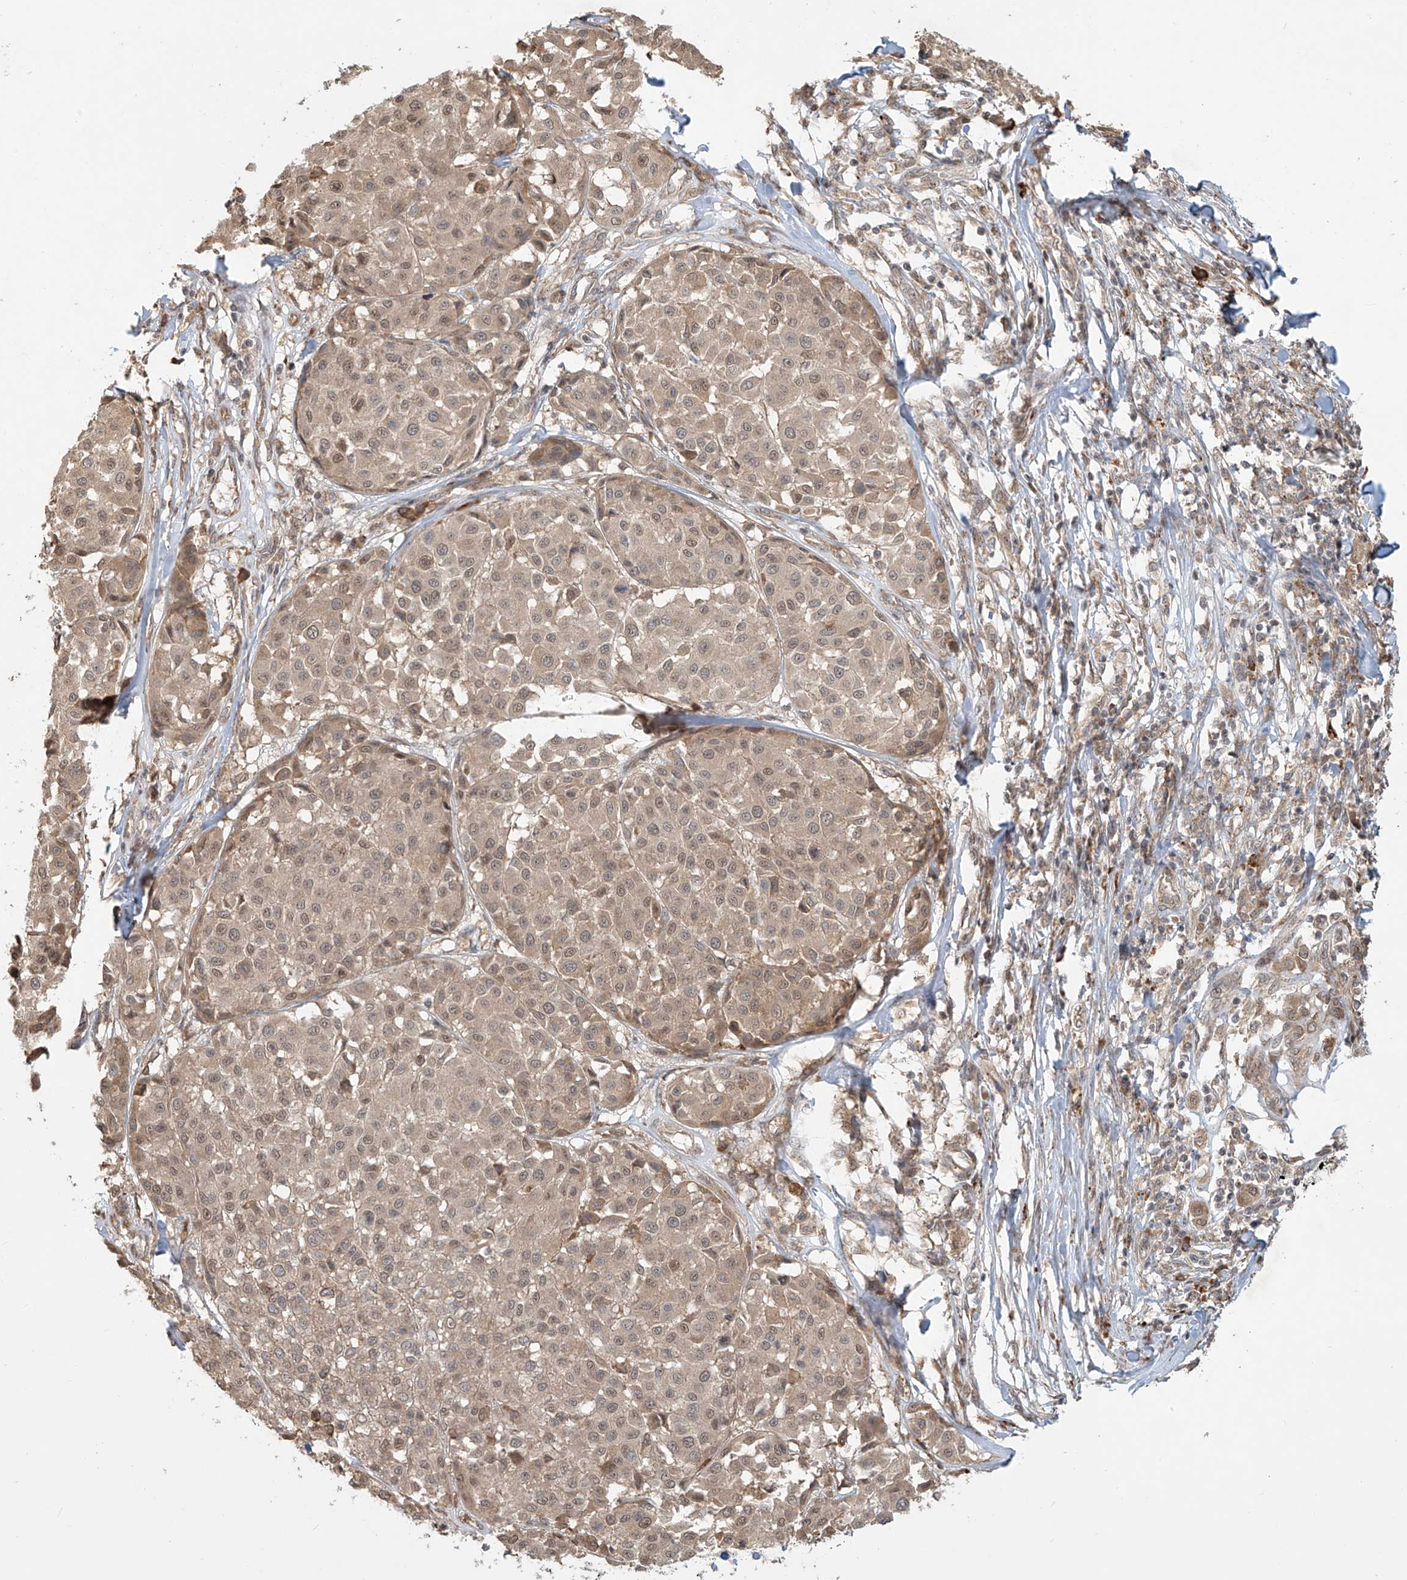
{"staining": {"intensity": "weak", "quantity": "25%-75%", "location": "cytoplasmic/membranous,nuclear"}, "tissue": "melanoma", "cell_type": "Tumor cells", "image_type": "cancer", "snomed": [{"axis": "morphology", "description": "Malignant melanoma, Metastatic site"}, {"axis": "topography", "description": "Soft tissue"}], "caption": "Protein expression analysis of malignant melanoma (metastatic site) demonstrates weak cytoplasmic/membranous and nuclear staining in approximately 25%-75% of tumor cells.", "gene": "PLEKHM3", "patient": {"sex": "male", "age": 41}}